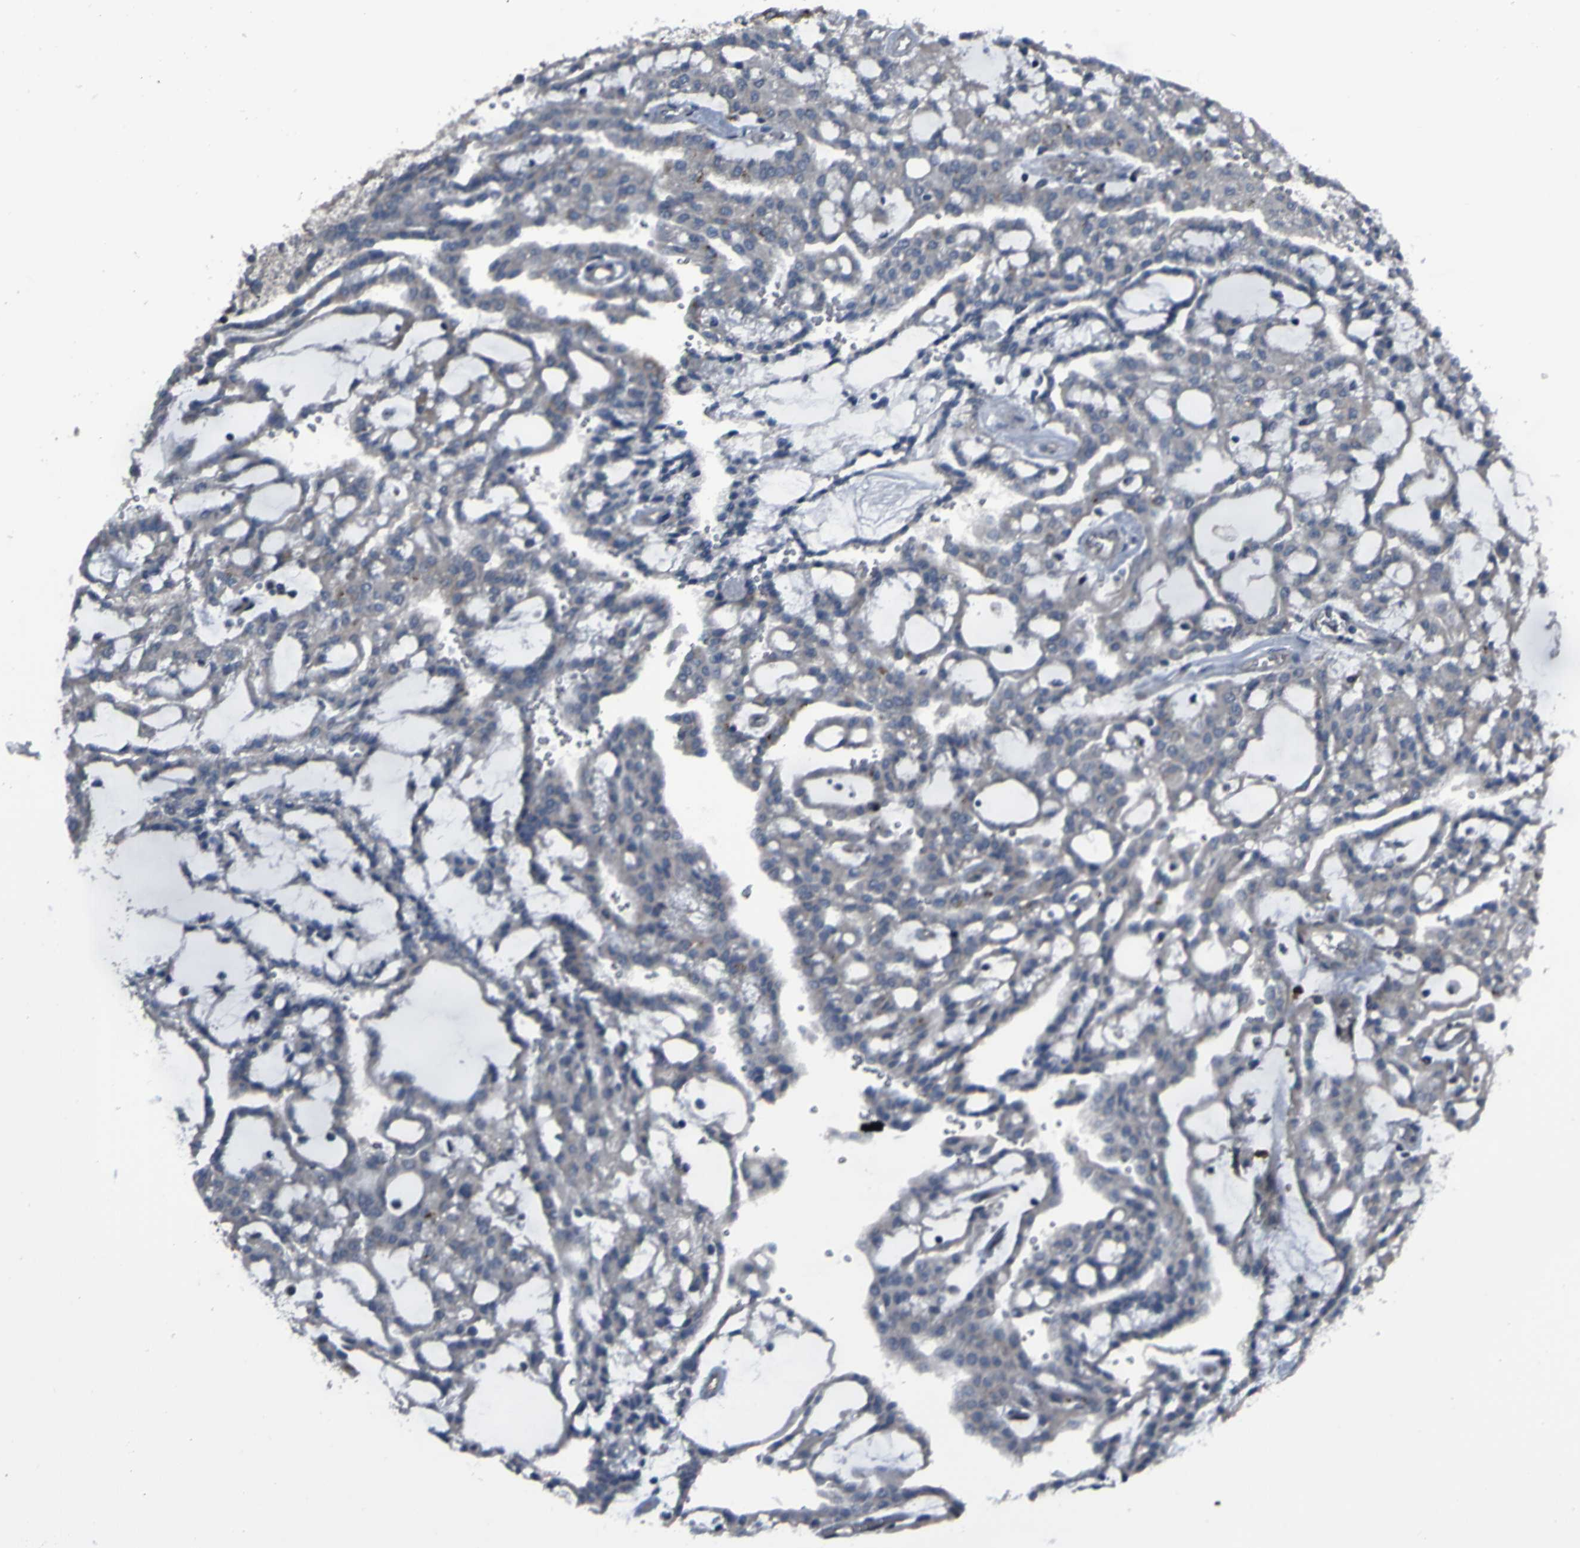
{"staining": {"intensity": "weak", "quantity": ">75%", "location": "cytoplasmic/membranous"}, "tissue": "renal cancer", "cell_type": "Tumor cells", "image_type": "cancer", "snomed": [{"axis": "morphology", "description": "Adenocarcinoma, NOS"}, {"axis": "topography", "description": "Kidney"}], "caption": "Immunohistochemical staining of renal cancer (adenocarcinoma) reveals weak cytoplasmic/membranous protein staining in about >75% of tumor cells.", "gene": "OSTM1", "patient": {"sex": "male", "age": 63}}